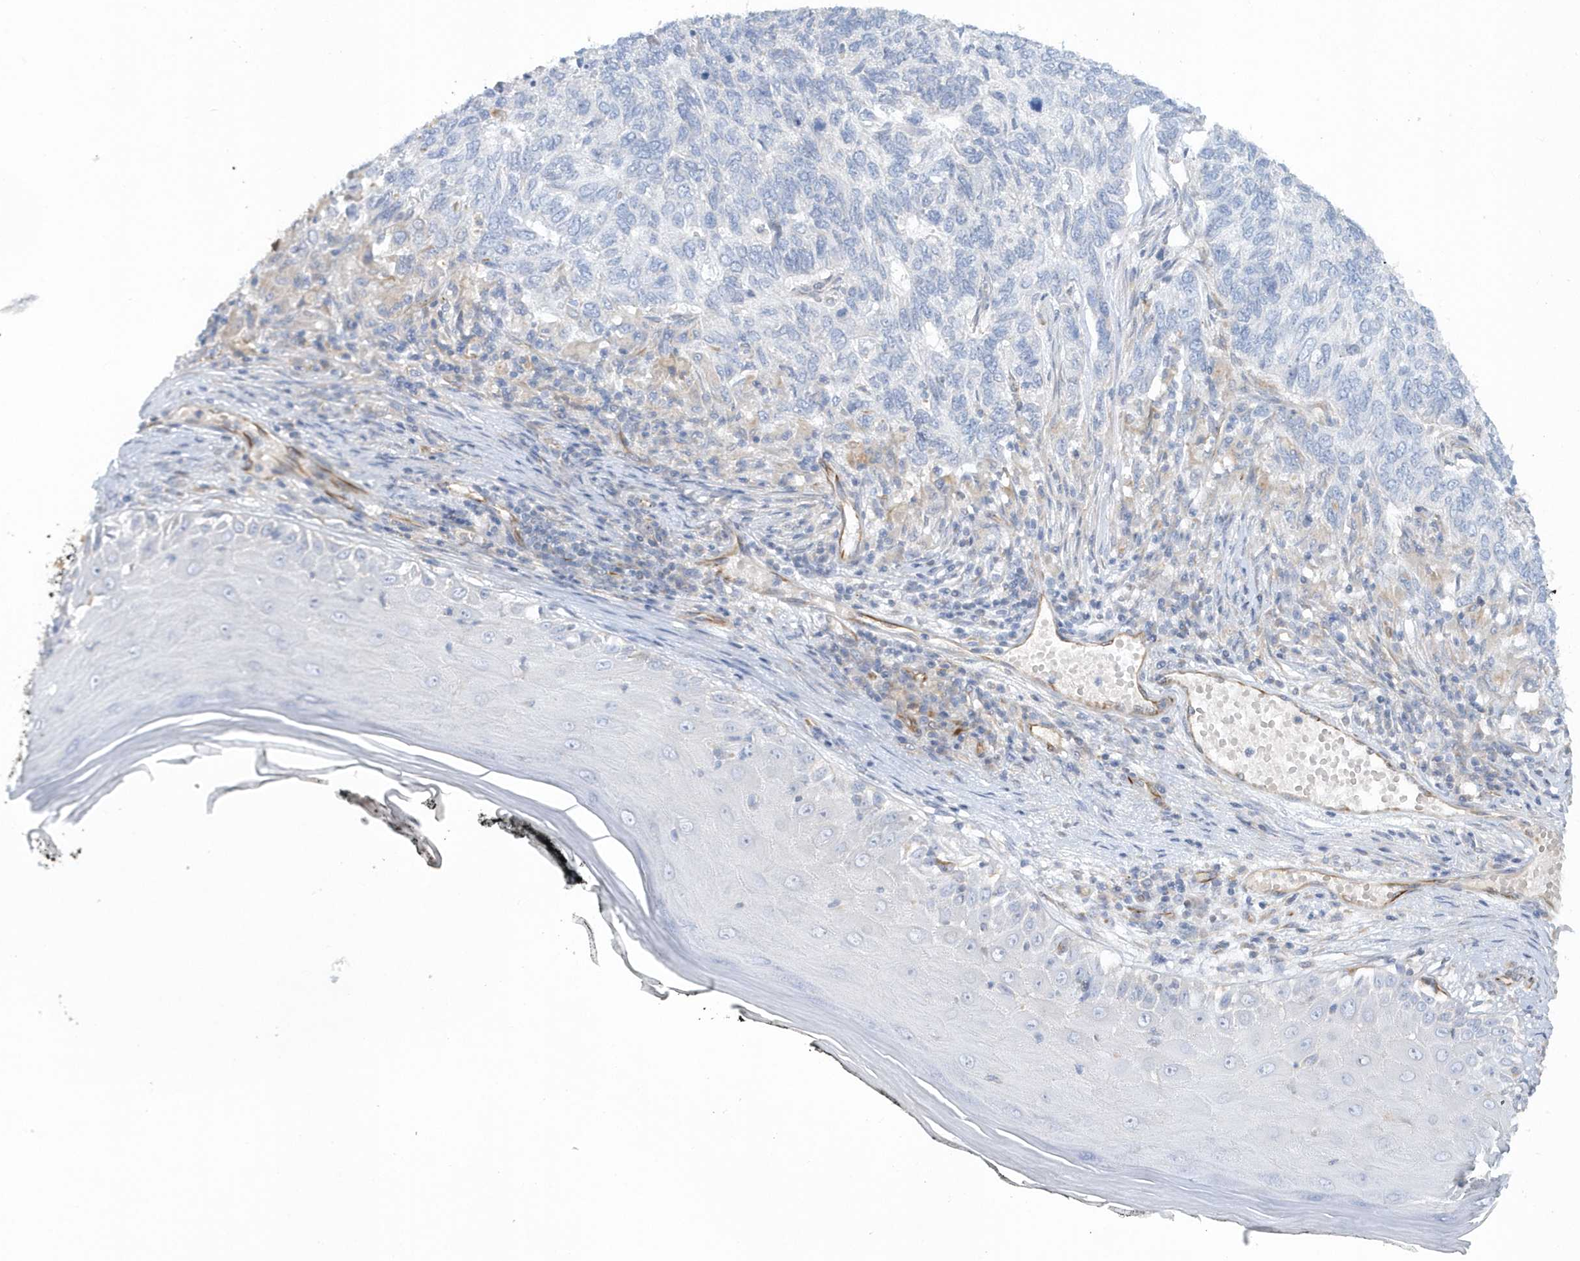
{"staining": {"intensity": "negative", "quantity": "none", "location": "none"}, "tissue": "skin cancer", "cell_type": "Tumor cells", "image_type": "cancer", "snomed": [{"axis": "morphology", "description": "Basal cell carcinoma"}, {"axis": "topography", "description": "Skin"}], "caption": "High power microscopy photomicrograph of an IHC histopathology image of skin cancer, revealing no significant positivity in tumor cells. Brightfield microscopy of immunohistochemistry (IHC) stained with DAB (3,3'-diaminobenzidine) (brown) and hematoxylin (blue), captured at high magnification.", "gene": "RAB17", "patient": {"sex": "female", "age": 65}}